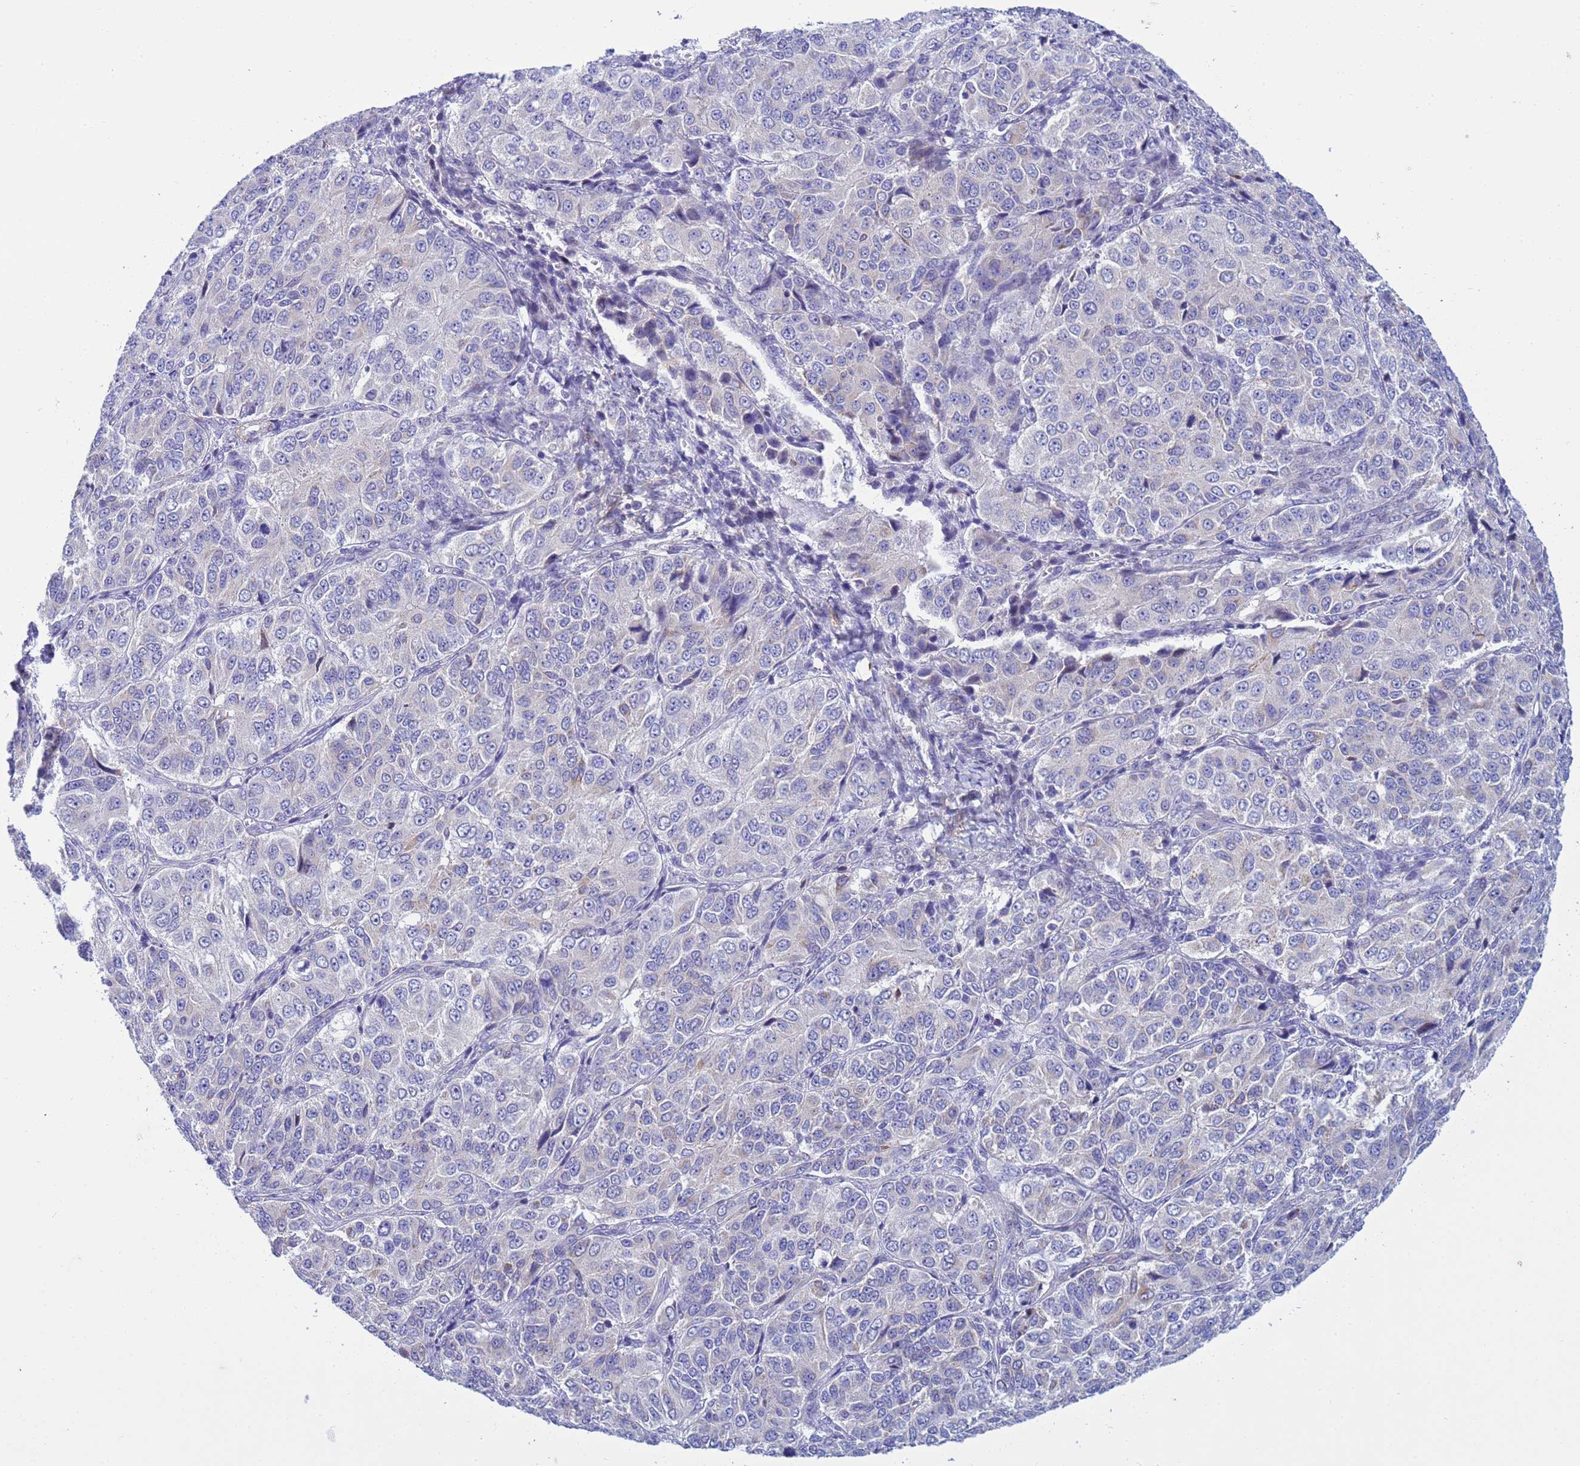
{"staining": {"intensity": "negative", "quantity": "none", "location": "none"}, "tissue": "ovarian cancer", "cell_type": "Tumor cells", "image_type": "cancer", "snomed": [{"axis": "morphology", "description": "Carcinoma, endometroid"}, {"axis": "topography", "description": "Ovary"}], "caption": "There is no significant expression in tumor cells of endometroid carcinoma (ovarian). The staining was performed using DAB to visualize the protein expression in brown, while the nuclei were stained in blue with hematoxylin (Magnification: 20x).", "gene": "P2RX7", "patient": {"sex": "female", "age": 51}}